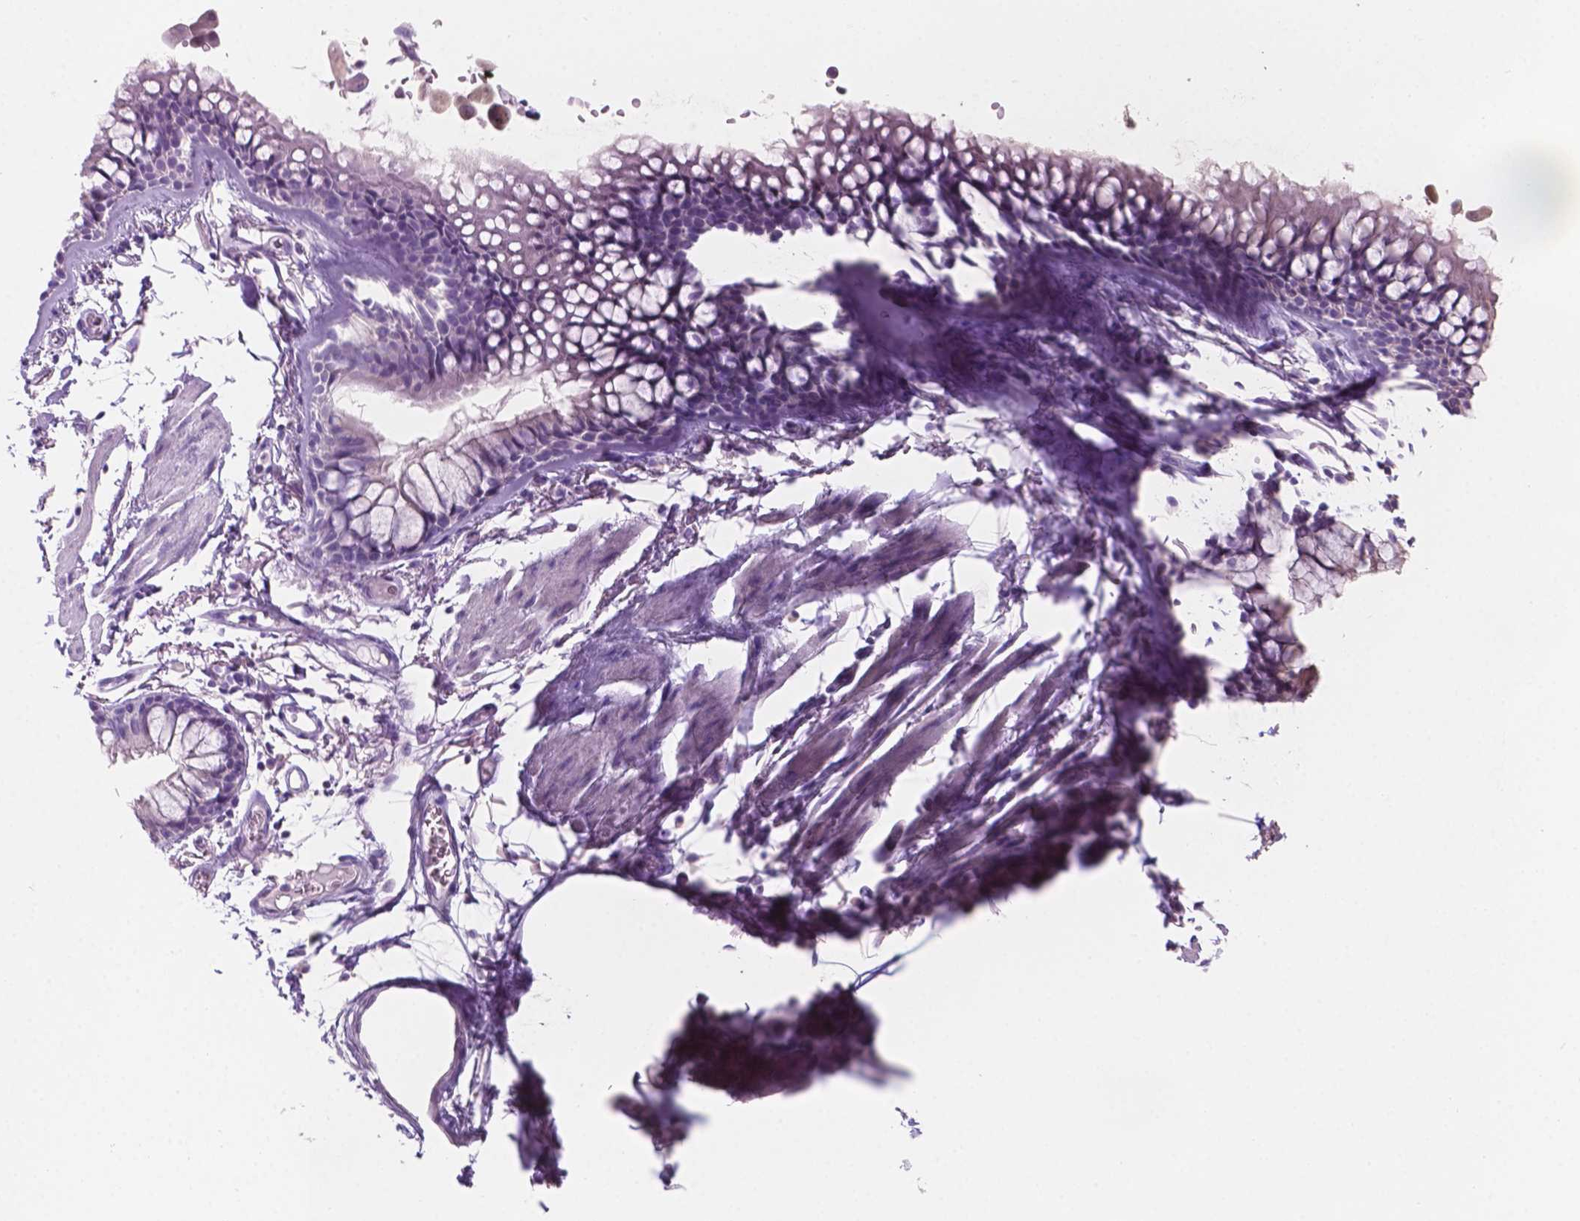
{"staining": {"intensity": "negative", "quantity": "none", "location": "none"}, "tissue": "bronchus", "cell_type": "Respiratory epithelial cells", "image_type": "normal", "snomed": [{"axis": "morphology", "description": "Normal tissue, NOS"}, {"axis": "topography", "description": "Cartilage tissue"}, {"axis": "topography", "description": "Bronchus"}], "caption": "Image shows no significant protein expression in respiratory epithelial cells of benign bronchus.", "gene": "SBSN", "patient": {"sex": "female", "age": 79}}